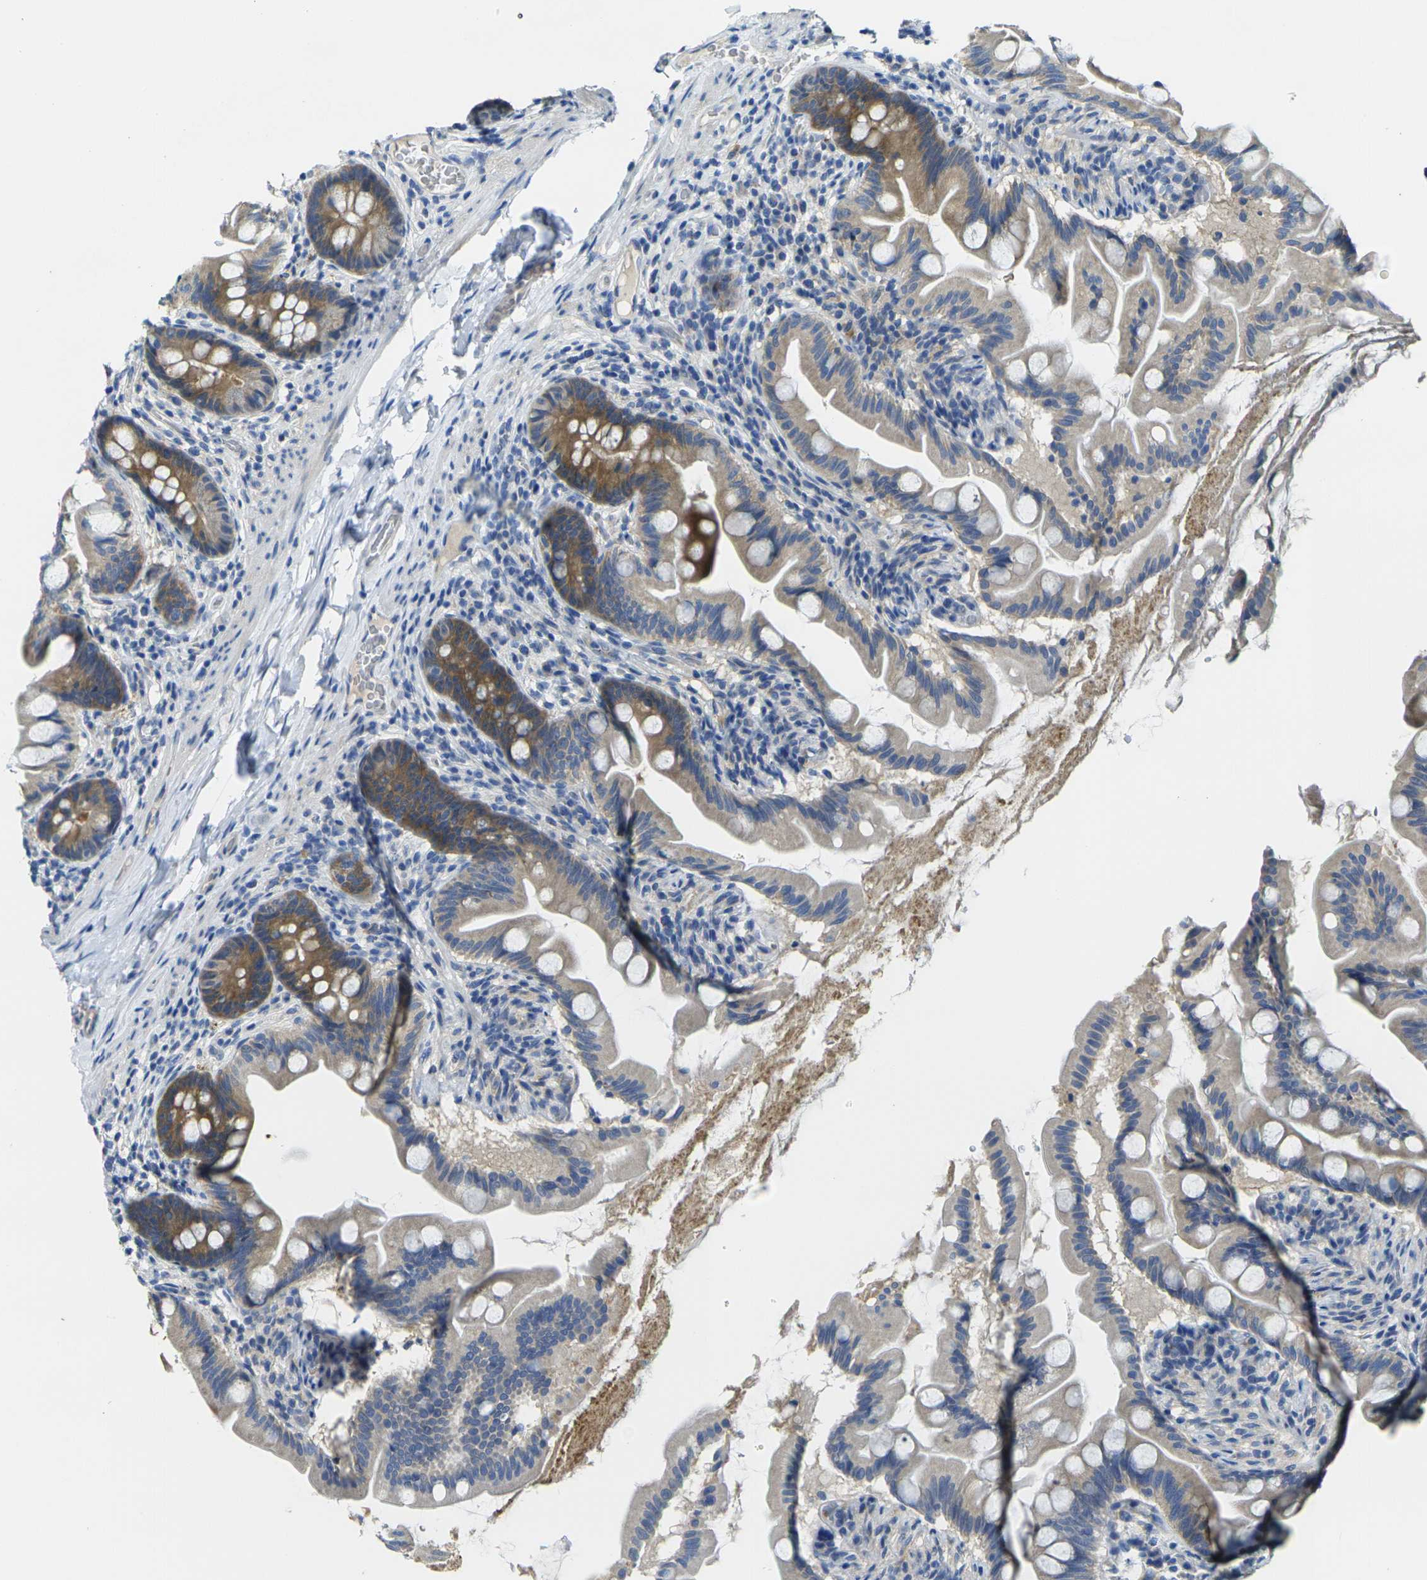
{"staining": {"intensity": "moderate", "quantity": "25%-75%", "location": "cytoplasmic/membranous"}, "tissue": "small intestine", "cell_type": "Glandular cells", "image_type": "normal", "snomed": [{"axis": "morphology", "description": "Normal tissue, NOS"}, {"axis": "topography", "description": "Small intestine"}], "caption": "Moderate cytoplasmic/membranous staining for a protein is identified in approximately 25%-75% of glandular cells of unremarkable small intestine using immunohistochemistry.", "gene": "GNA12", "patient": {"sex": "female", "age": 56}}